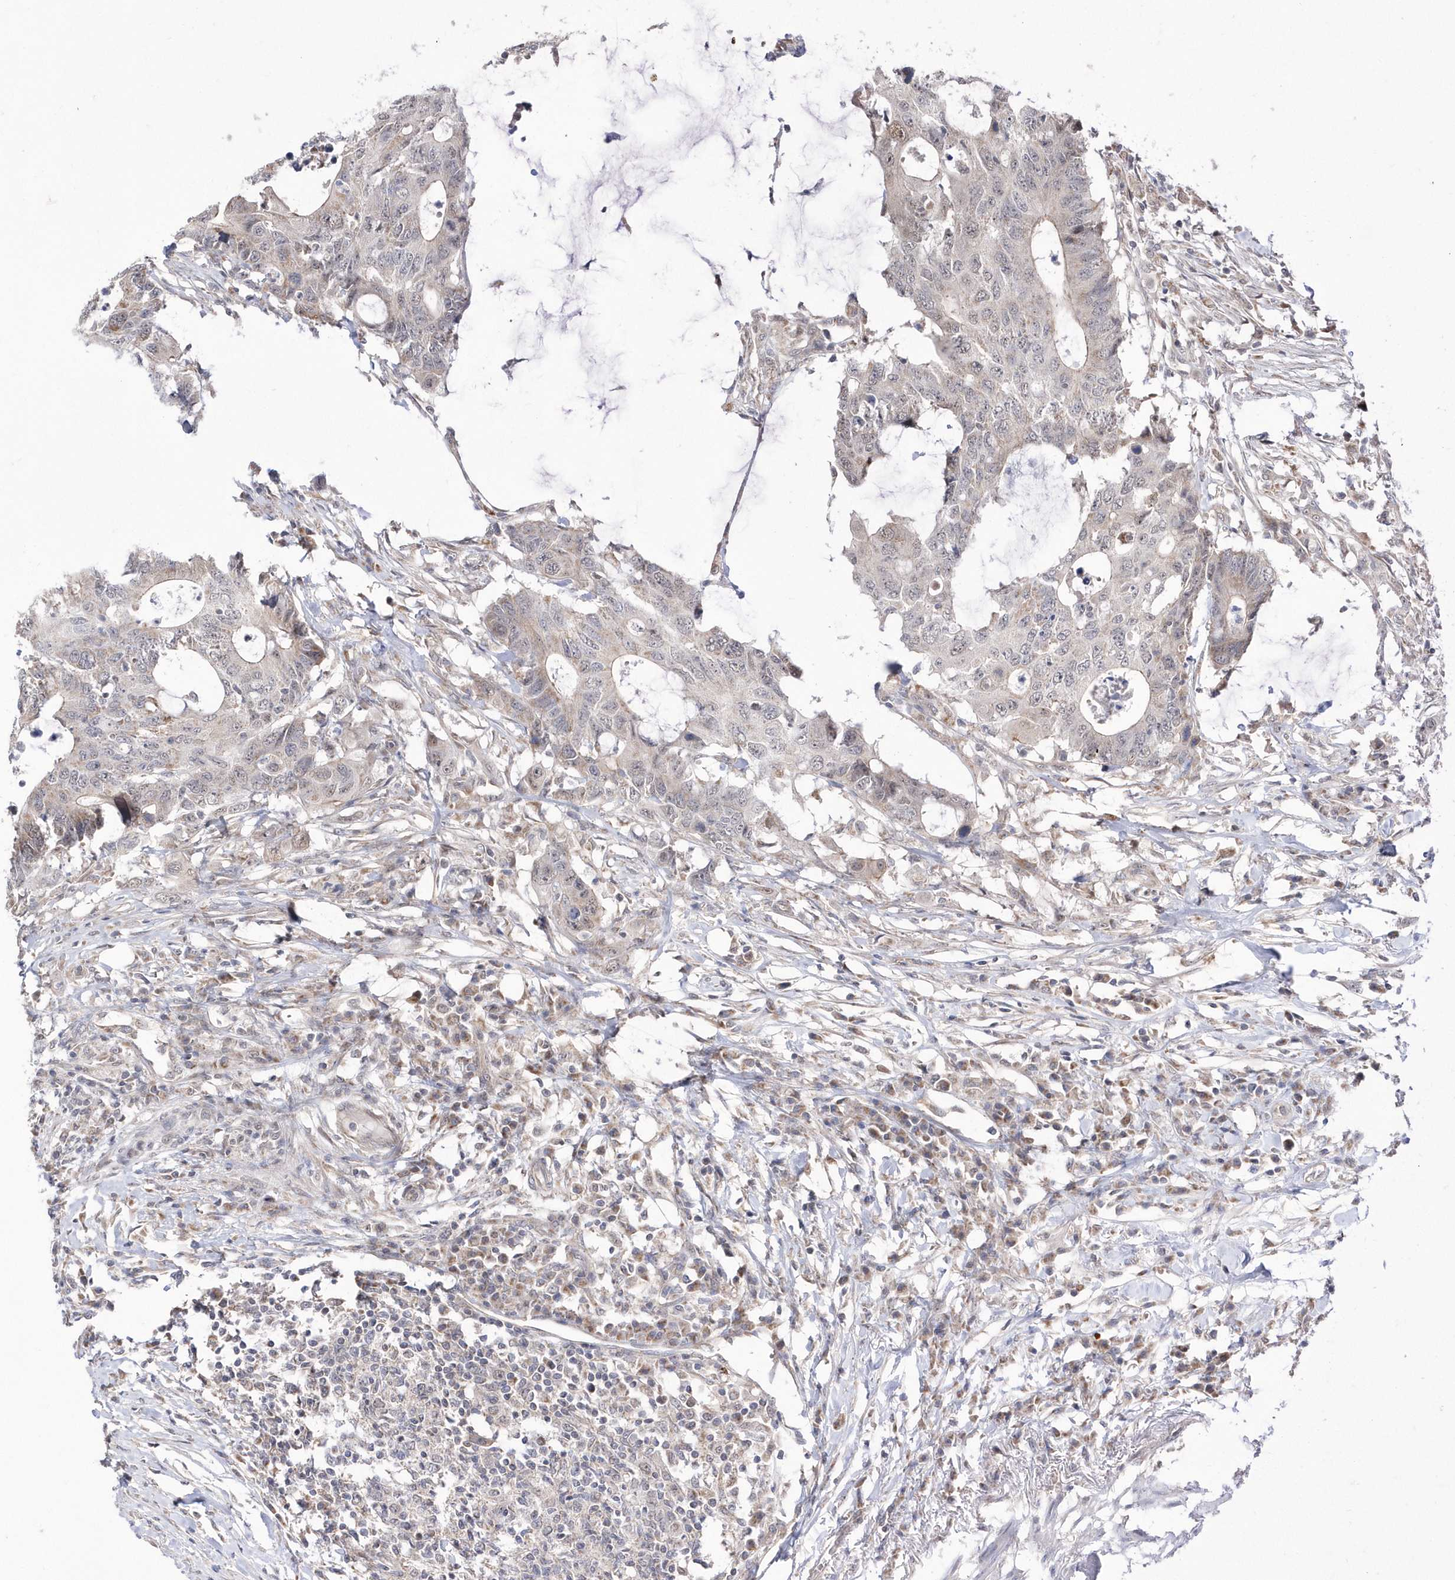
{"staining": {"intensity": "negative", "quantity": "none", "location": "none"}, "tissue": "colorectal cancer", "cell_type": "Tumor cells", "image_type": "cancer", "snomed": [{"axis": "morphology", "description": "Adenocarcinoma, NOS"}, {"axis": "topography", "description": "Colon"}], "caption": "Human adenocarcinoma (colorectal) stained for a protein using immunohistochemistry (IHC) reveals no staining in tumor cells.", "gene": "DALRD3", "patient": {"sex": "male", "age": 71}}